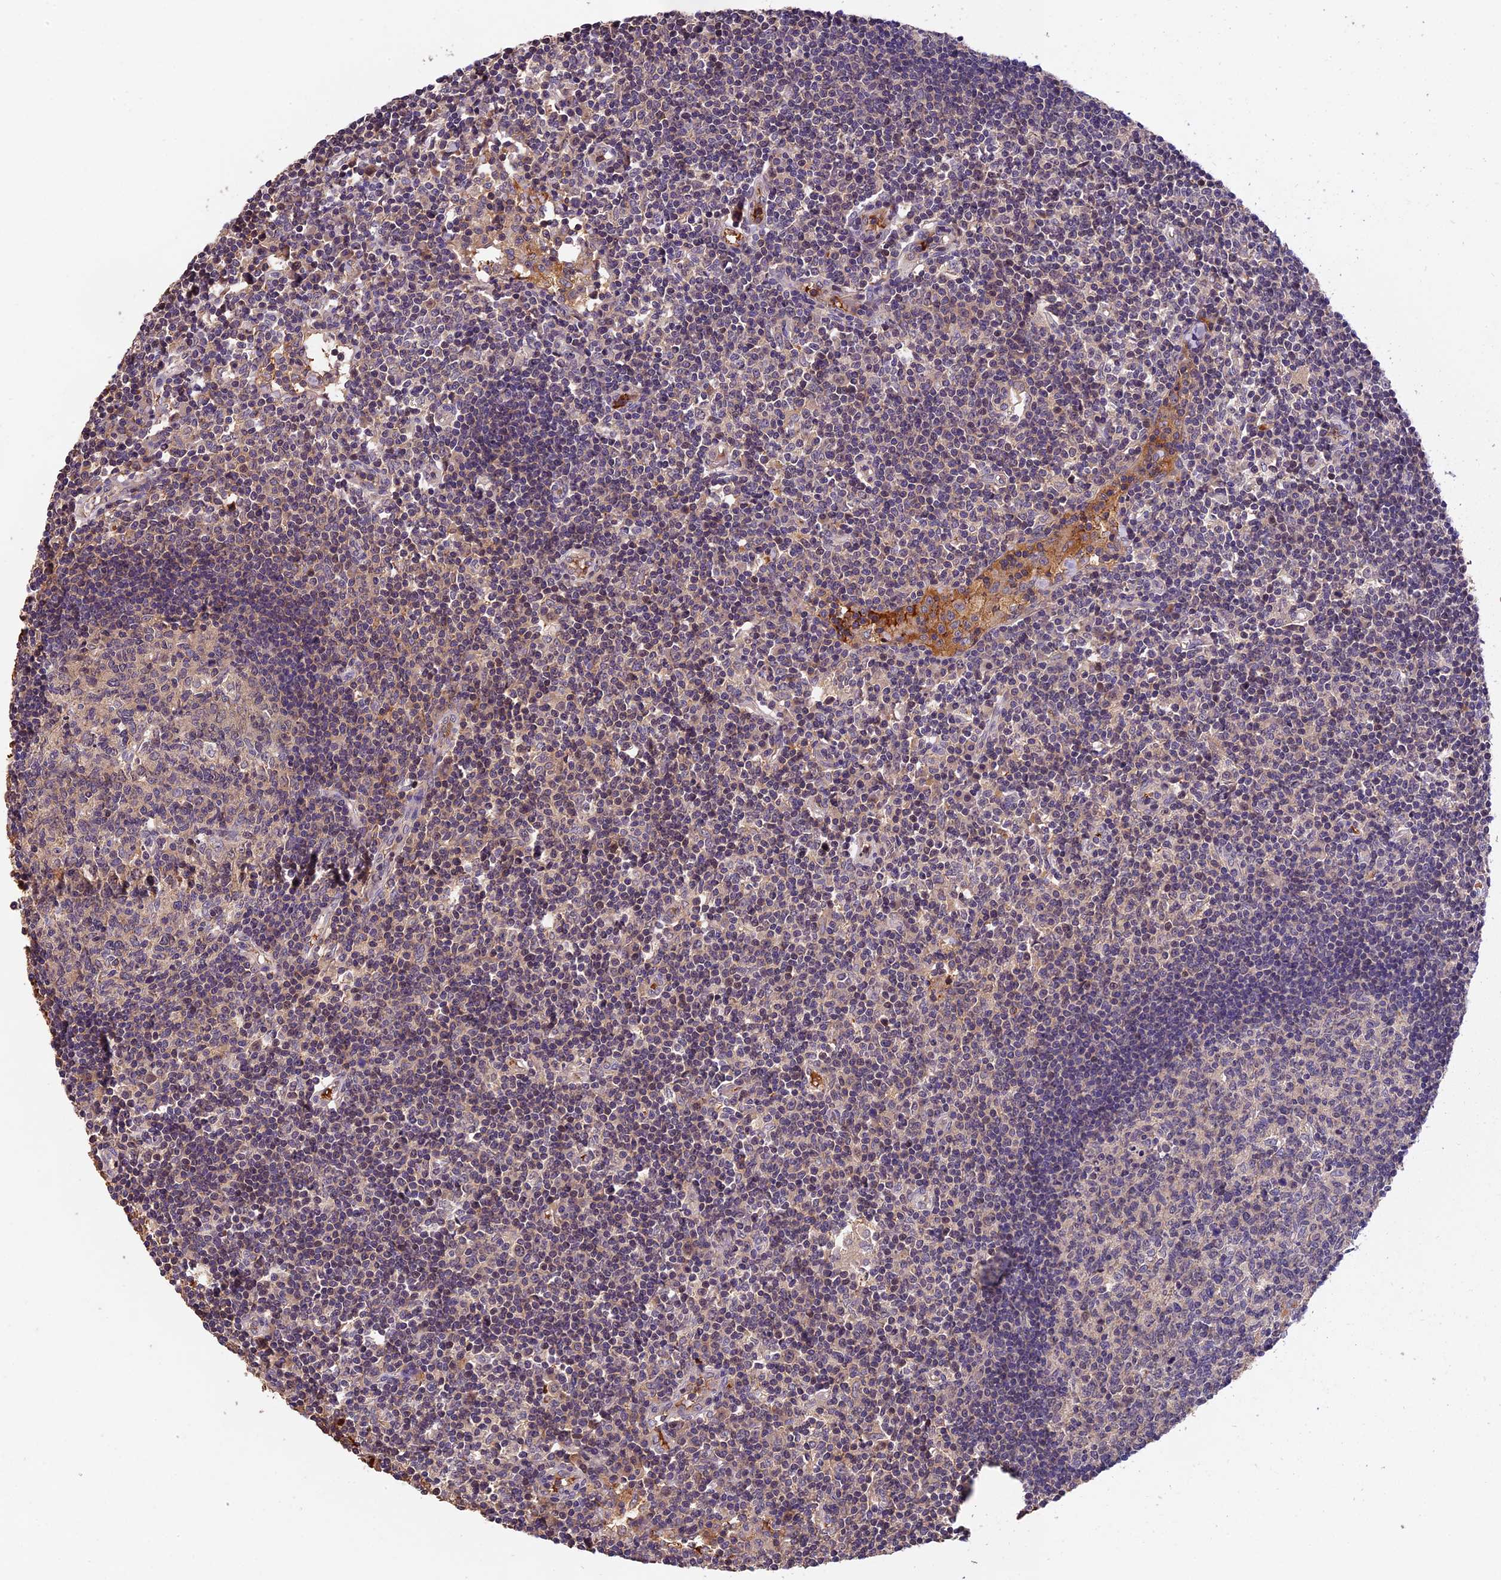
{"staining": {"intensity": "weak", "quantity": "25%-75%", "location": "cytoplasmic/membranous"}, "tissue": "lymph node", "cell_type": "Germinal center cells", "image_type": "normal", "snomed": [{"axis": "morphology", "description": "Normal tissue, NOS"}, {"axis": "topography", "description": "Lymph node"}], "caption": "A photomicrograph showing weak cytoplasmic/membranous expression in about 25%-75% of germinal center cells in unremarkable lymph node, as visualized by brown immunohistochemical staining.", "gene": "PHAF1", "patient": {"sex": "female", "age": 55}}